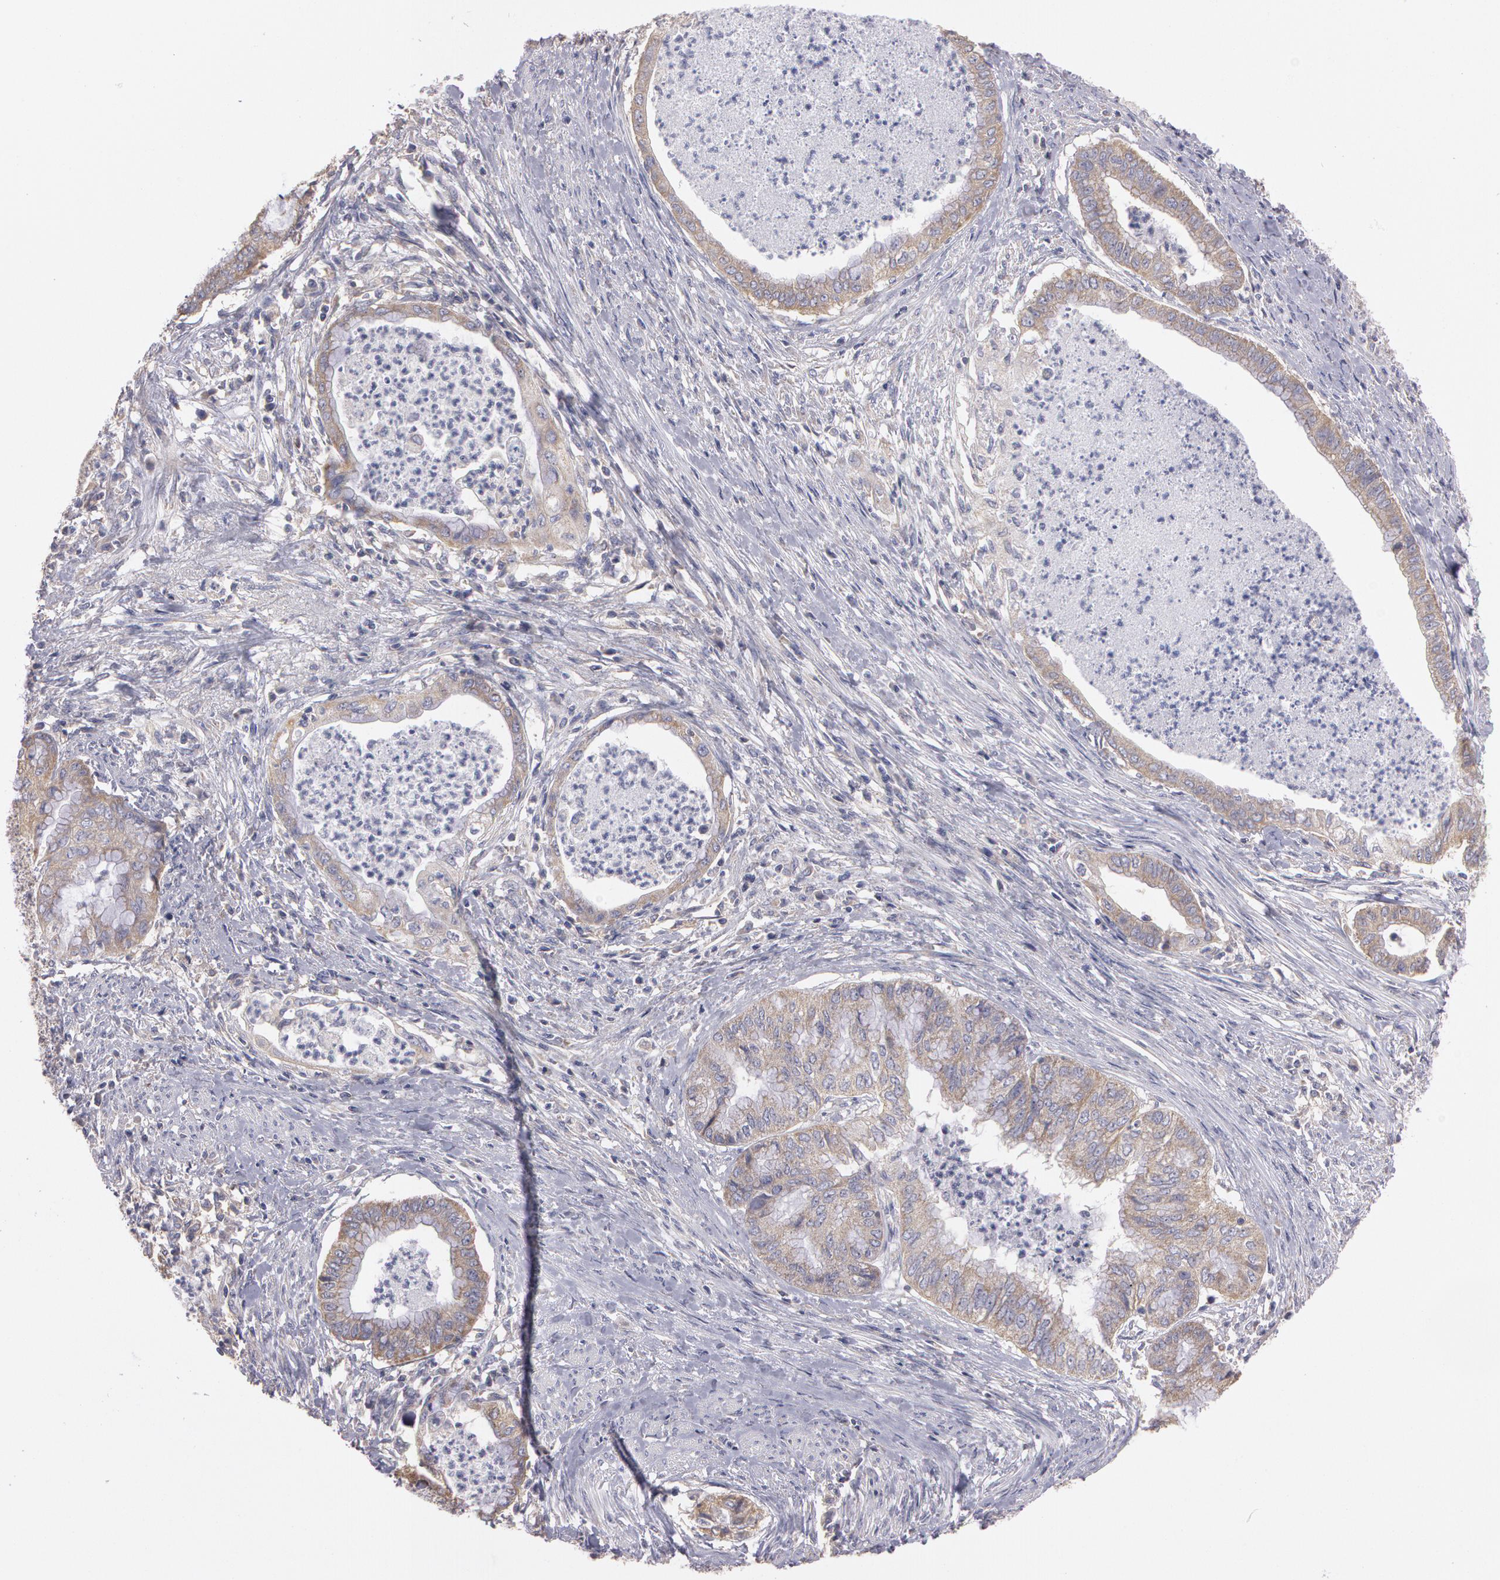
{"staining": {"intensity": "weak", "quantity": ">75%", "location": "cytoplasmic/membranous"}, "tissue": "endometrial cancer", "cell_type": "Tumor cells", "image_type": "cancer", "snomed": [{"axis": "morphology", "description": "Necrosis, NOS"}, {"axis": "morphology", "description": "Adenocarcinoma, NOS"}, {"axis": "topography", "description": "Endometrium"}], "caption": "Tumor cells reveal weak cytoplasmic/membranous staining in about >75% of cells in endometrial cancer (adenocarcinoma).", "gene": "NEK9", "patient": {"sex": "female", "age": 79}}